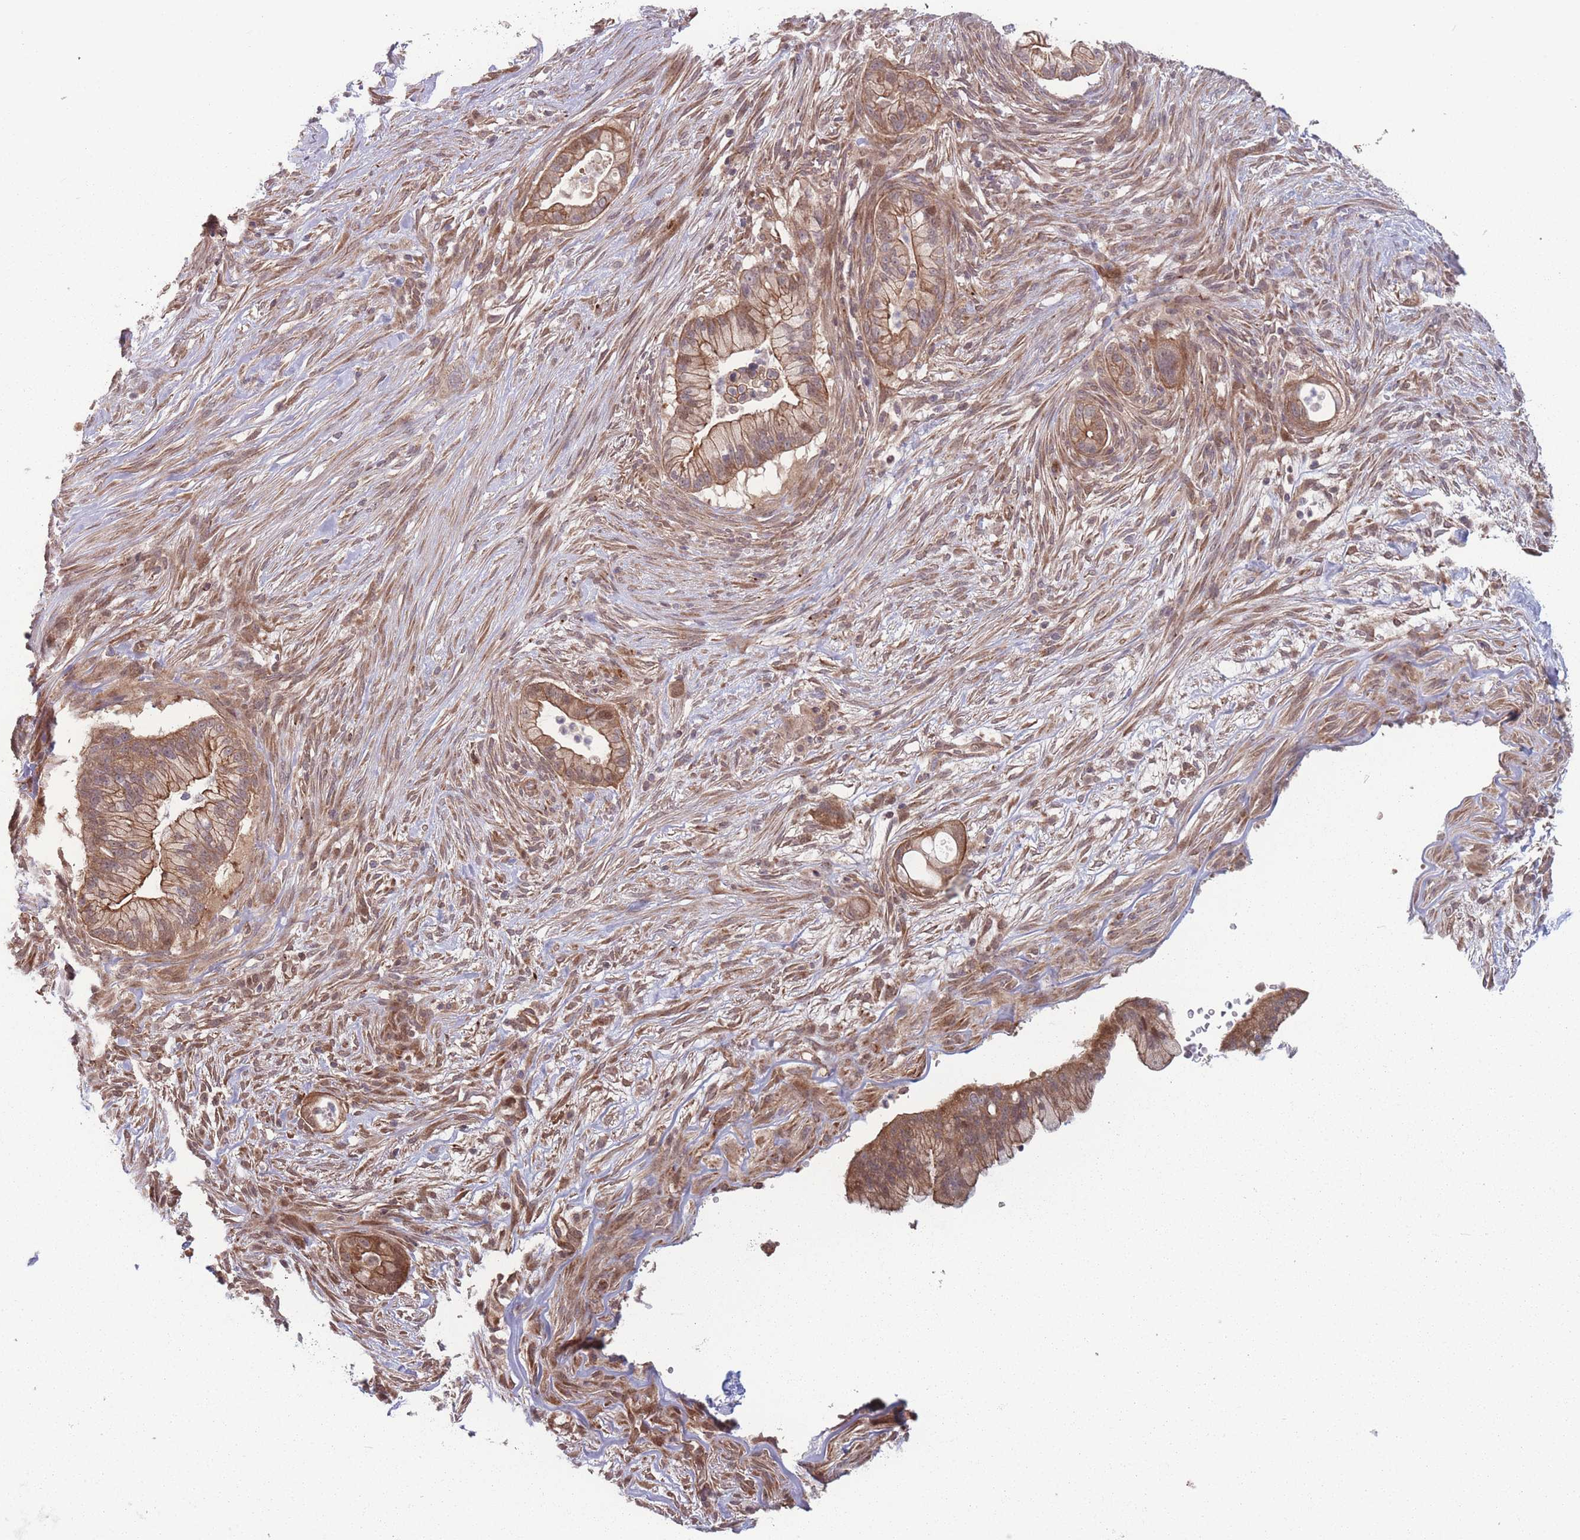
{"staining": {"intensity": "moderate", "quantity": ">75%", "location": "cytoplasmic/membranous"}, "tissue": "pancreatic cancer", "cell_type": "Tumor cells", "image_type": "cancer", "snomed": [{"axis": "morphology", "description": "Adenocarcinoma, NOS"}, {"axis": "topography", "description": "Pancreas"}], "caption": "This micrograph demonstrates immunohistochemistry staining of adenocarcinoma (pancreatic), with medium moderate cytoplasmic/membranous expression in about >75% of tumor cells.", "gene": "RPS18", "patient": {"sex": "male", "age": 44}}